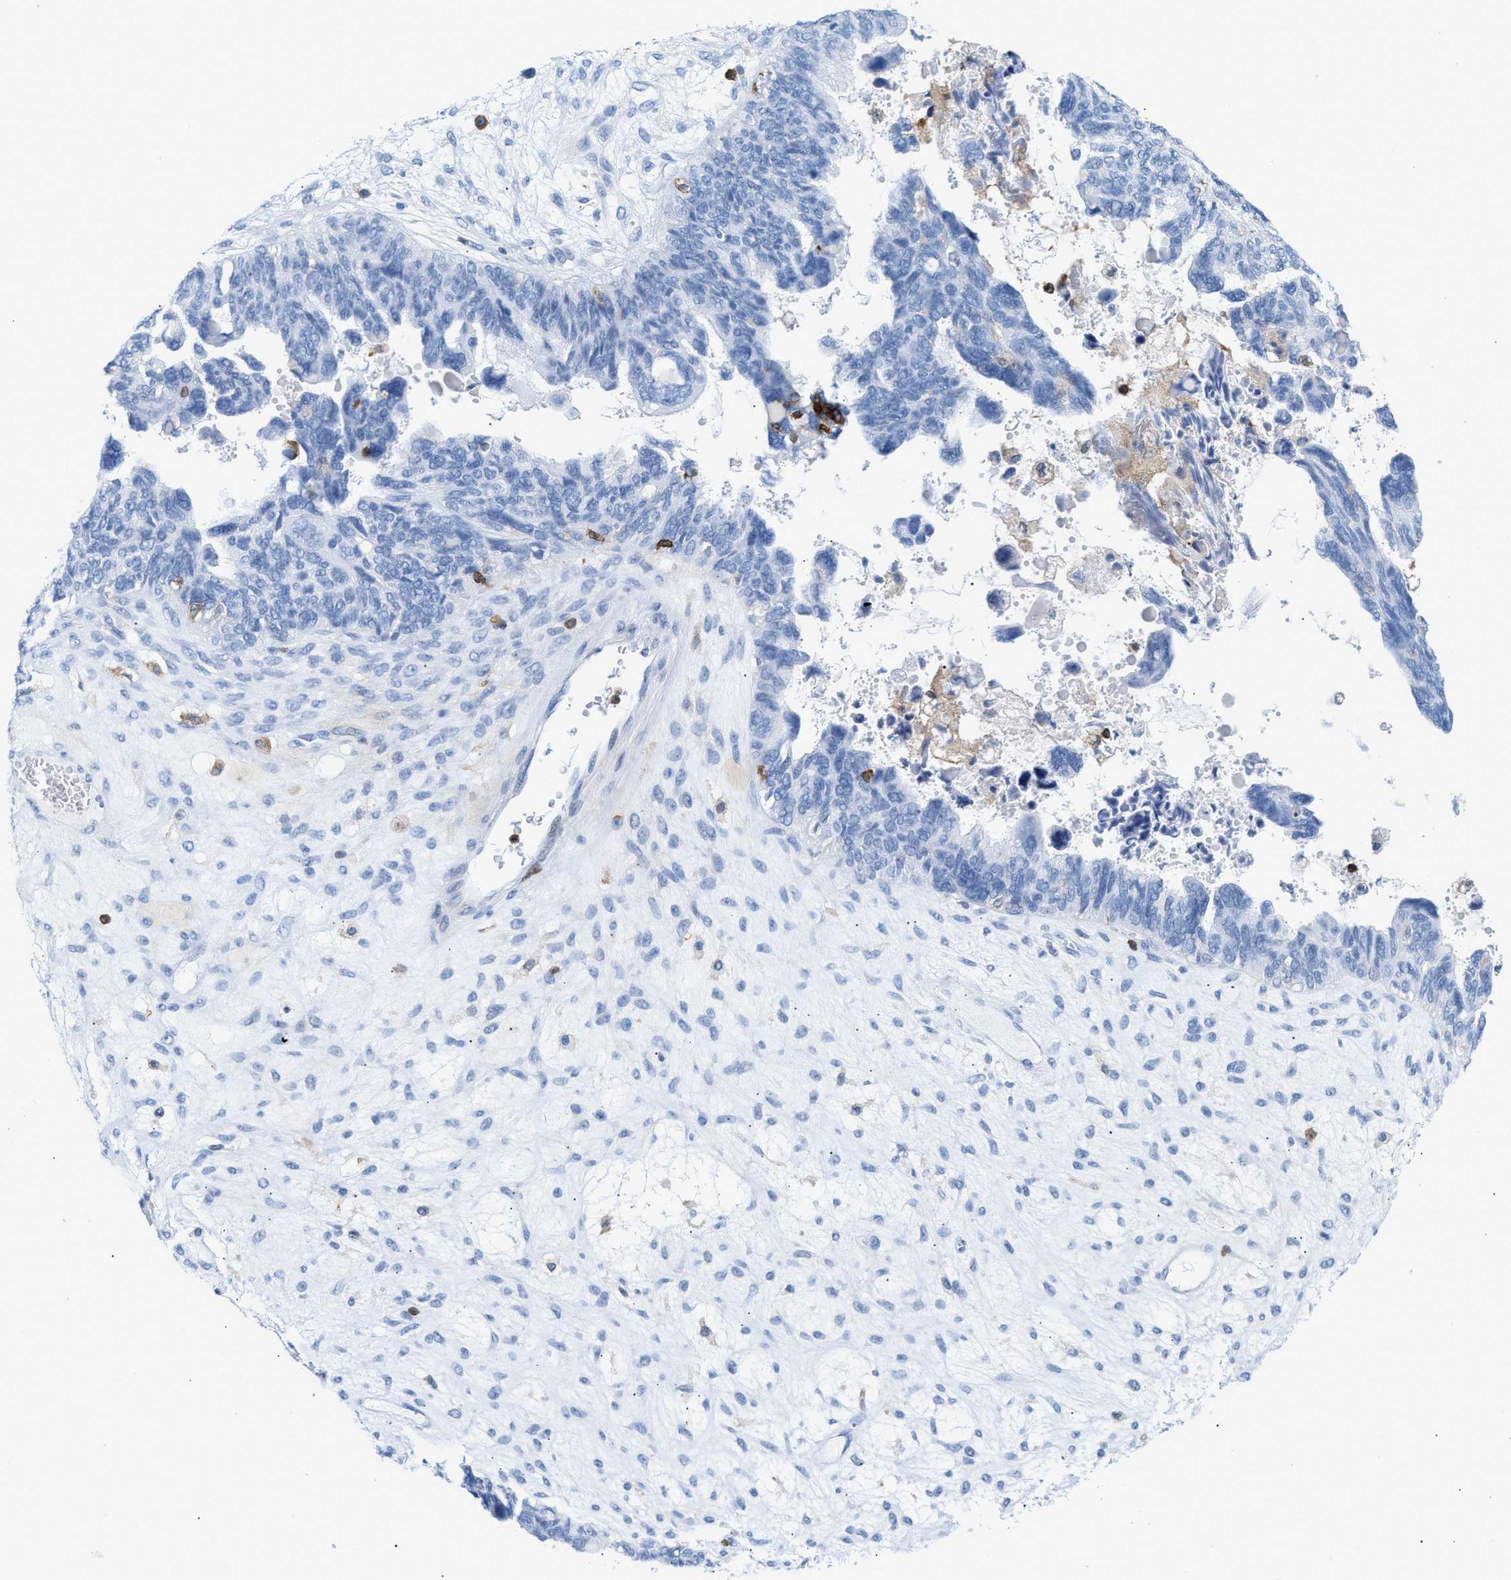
{"staining": {"intensity": "negative", "quantity": "none", "location": "none"}, "tissue": "ovarian cancer", "cell_type": "Tumor cells", "image_type": "cancer", "snomed": [{"axis": "morphology", "description": "Cystadenocarcinoma, serous, NOS"}, {"axis": "topography", "description": "Ovary"}], "caption": "DAB immunohistochemical staining of ovarian cancer displays no significant positivity in tumor cells.", "gene": "LCP1", "patient": {"sex": "female", "age": 79}}